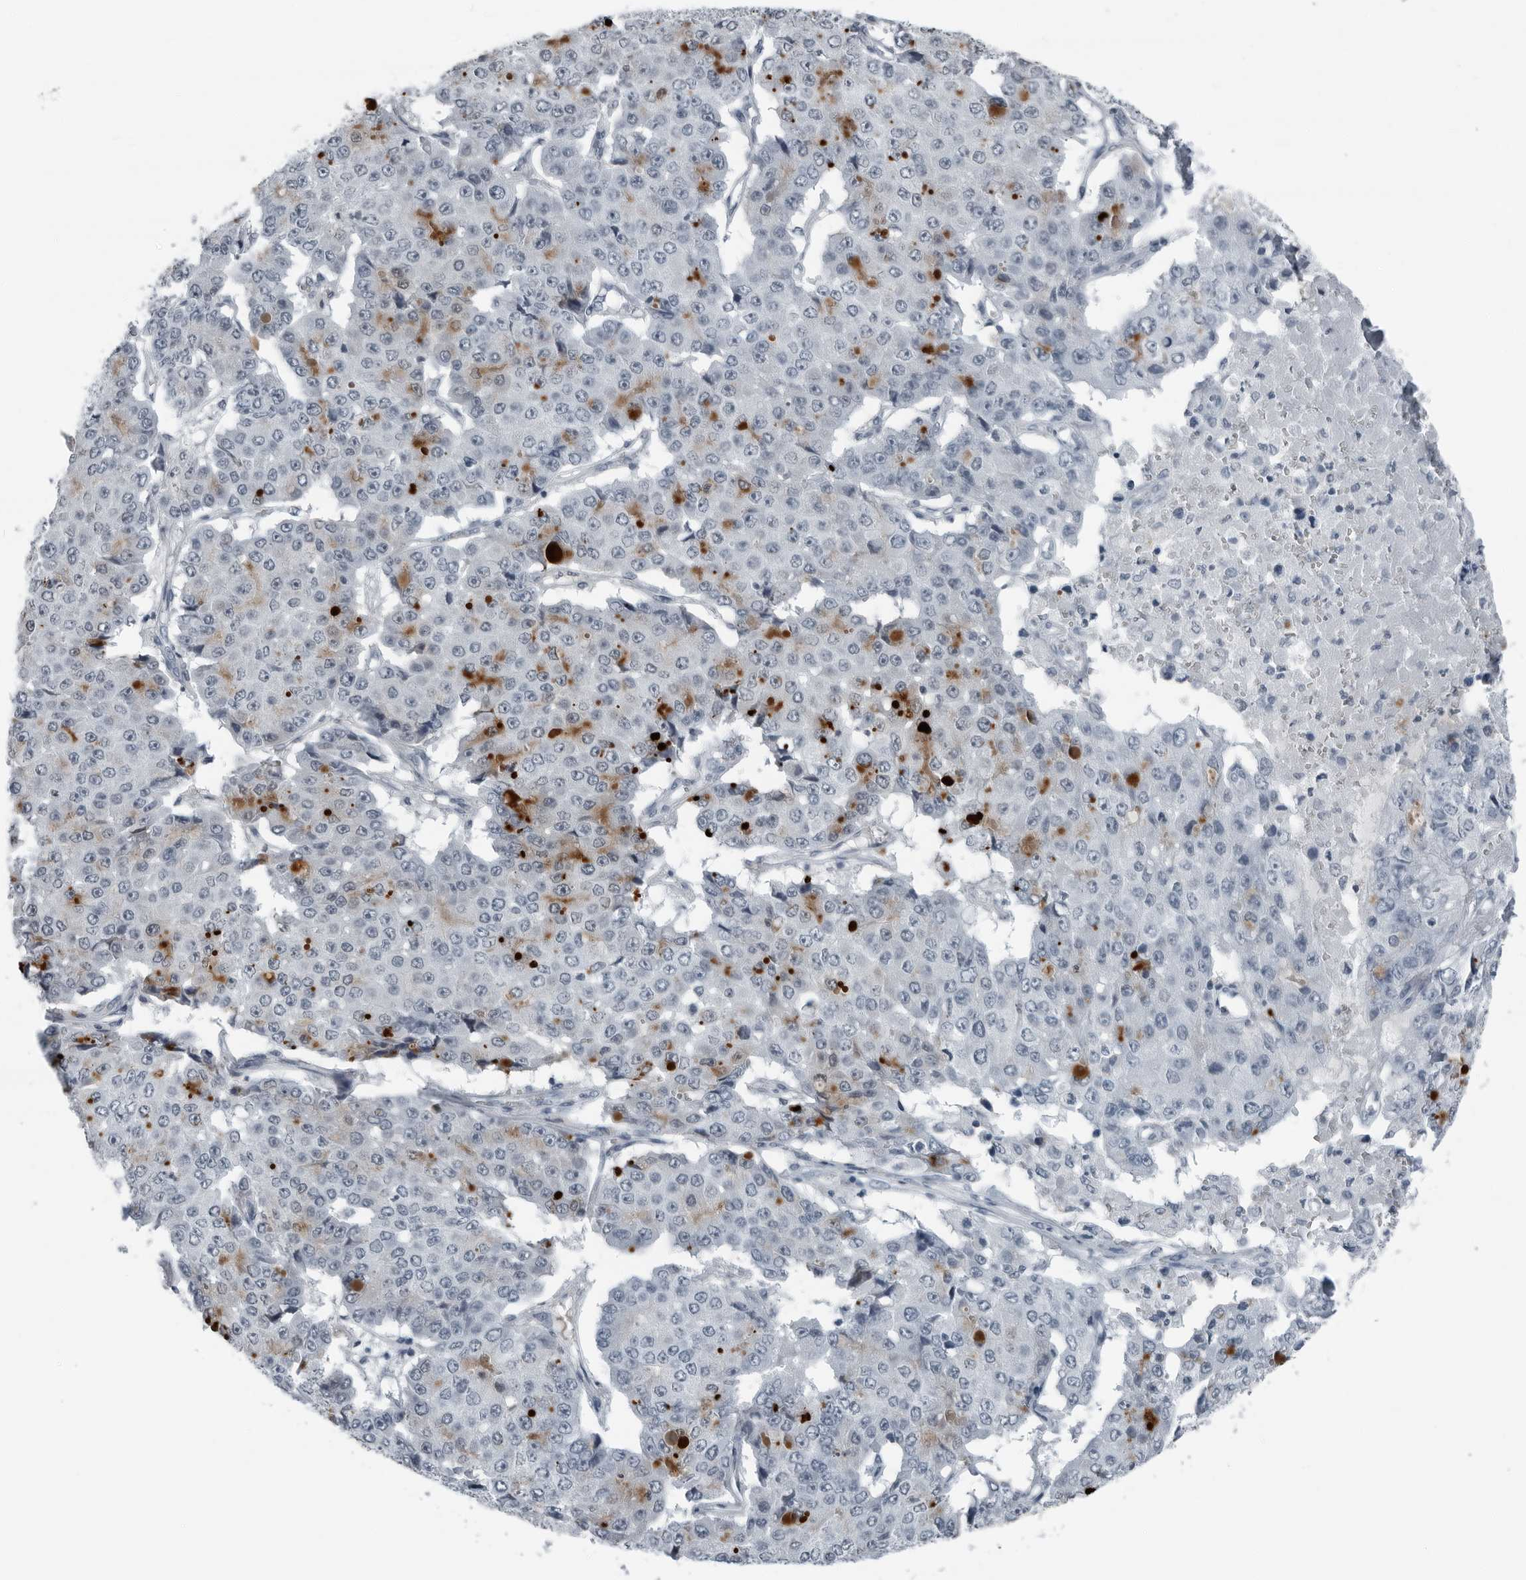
{"staining": {"intensity": "moderate", "quantity": "<25%", "location": "cytoplasmic/membranous"}, "tissue": "pancreatic cancer", "cell_type": "Tumor cells", "image_type": "cancer", "snomed": [{"axis": "morphology", "description": "Adenocarcinoma, NOS"}, {"axis": "topography", "description": "Pancreas"}], "caption": "Pancreatic cancer (adenocarcinoma) tissue shows moderate cytoplasmic/membranous expression in about <25% of tumor cells, visualized by immunohistochemistry. Using DAB (3,3'-diaminobenzidine) (brown) and hematoxylin (blue) stains, captured at high magnification using brightfield microscopy.", "gene": "PRSS1", "patient": {"sex": "male", "age": 50}}